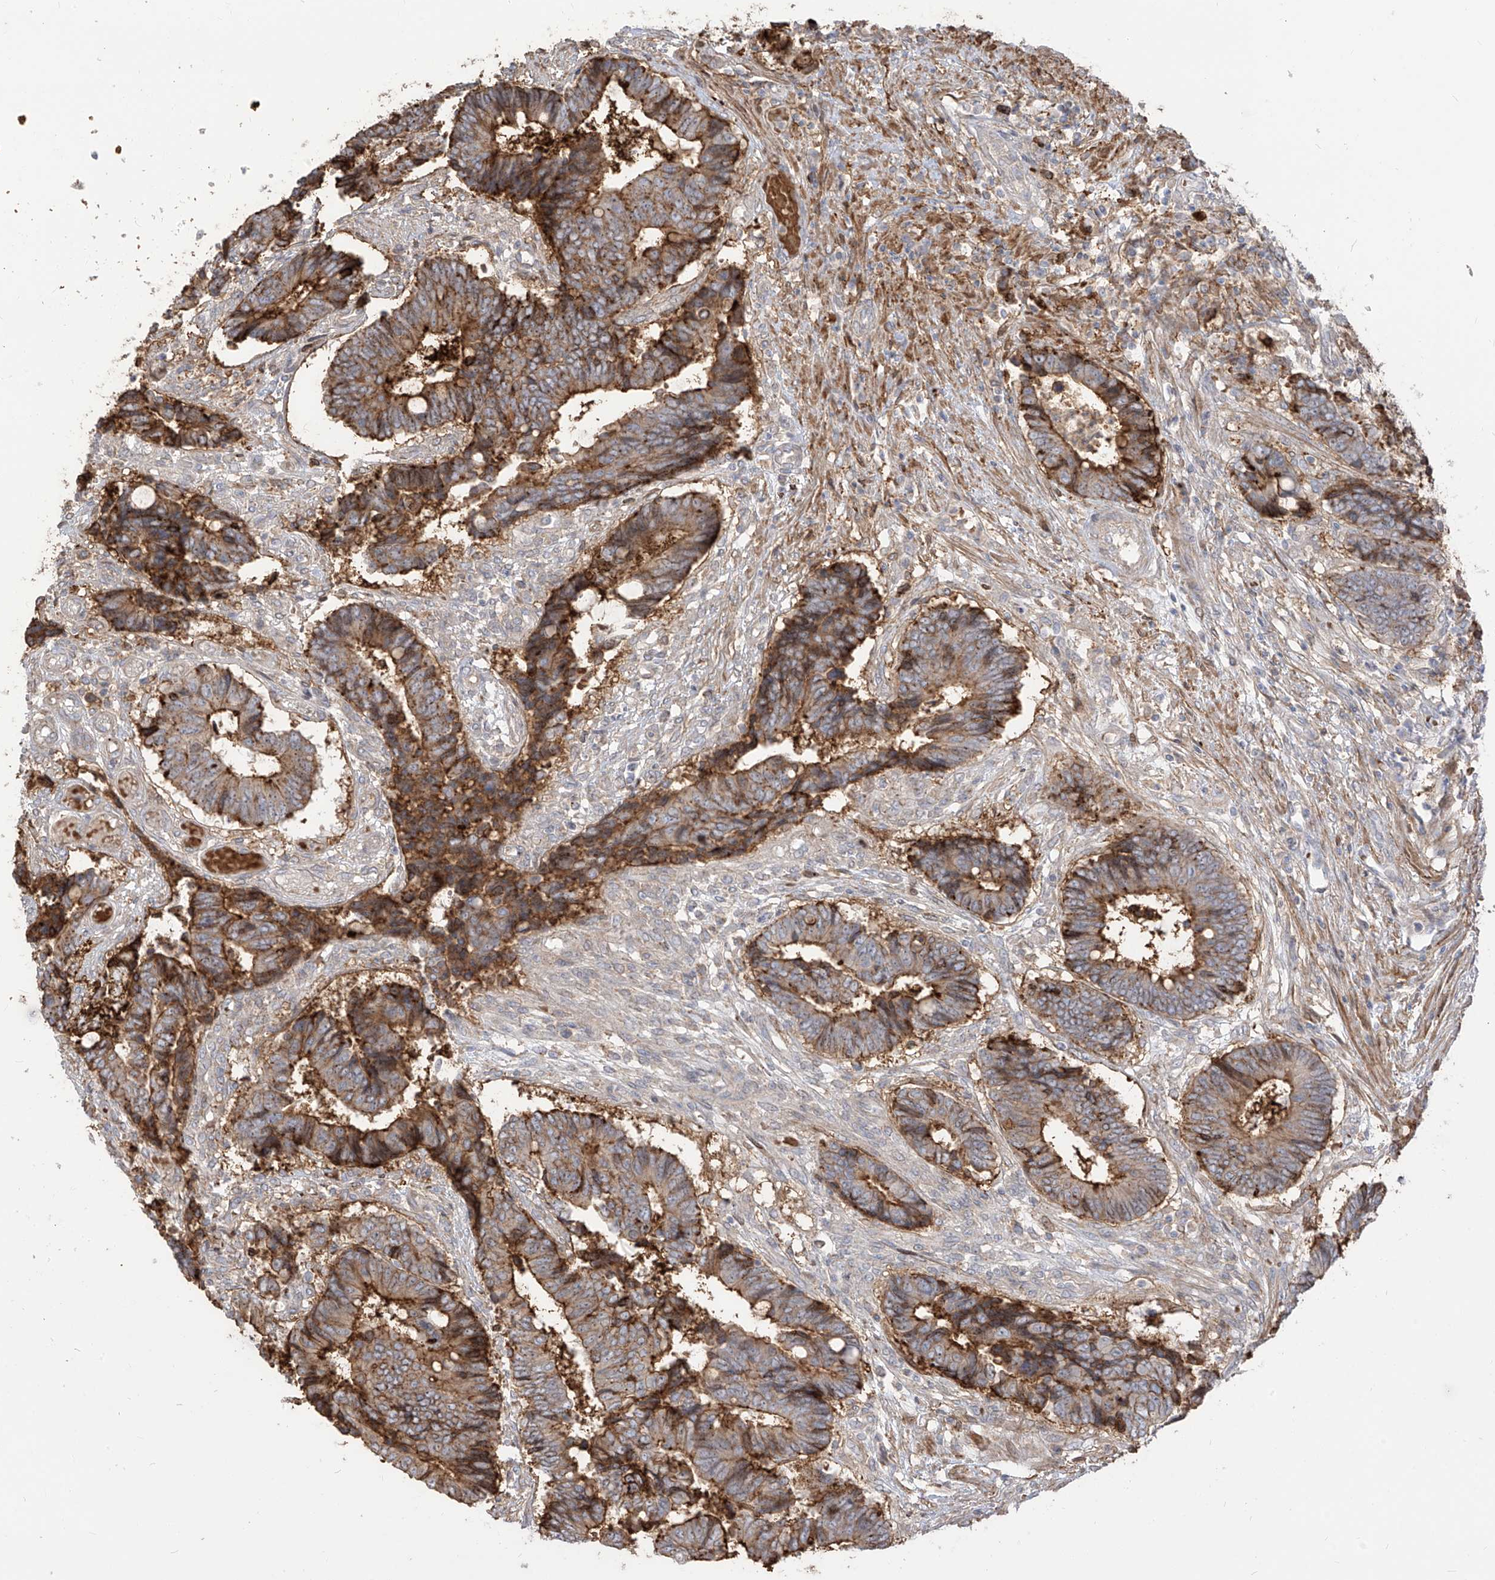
{"staining": {"intensity": "moderate", "quantity": ">75%", "location": "cytoplasmic/membranous"}, "tissue": "colorectal cancer", "cell_type": "Tumor cells", "image_type": "cancer", "snomed": [{"axis": "morphology", "description": "Adenocarcinoma, NOS"}, {"axis": "topography", "description": "Rectum"}], "caption": "Immunohistochemistry (IHC) of adenocarcinoma (colorectal) reveals medium levels of moderate cytoplasmic/membranous positivity in approximately >75% of tumor cells. The staining was performed using DAB (3,3'-diaminobenzidine), with brown indicating positive protein expression. Nuclei are stained blue with hematoxylin.", "gene": "ZGRF1", "patient": {"sex": "male", "age": 84}}